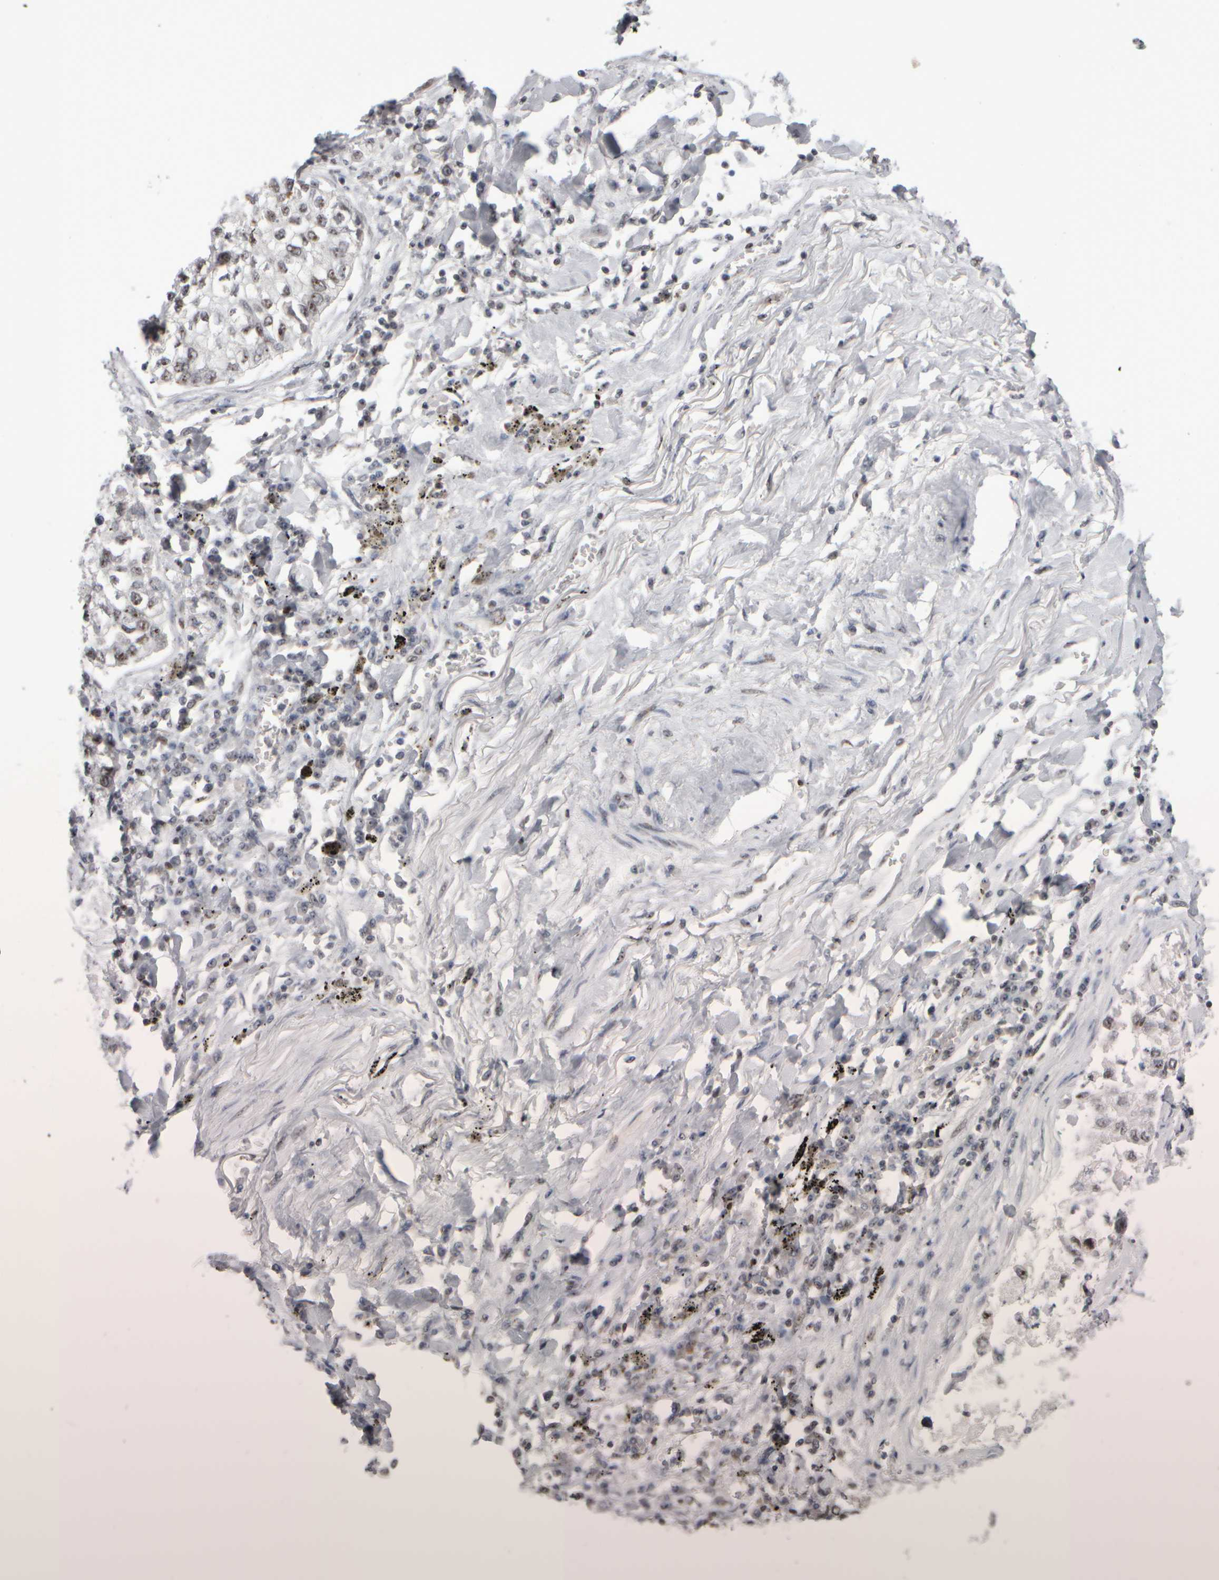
{"staining": {"intensity": "moderate", "quantity": ">75%", "location": "nuclear"}, "tissue": "lung cancer", "cell_type": "Tumor cells", "image_type": "cancer", "snomed": [{"axis": "morphology", "description": "Inflammation, NOS"}, {"axis": "morphology", "description": "Adenocarcinoma, NOS"}, {"axis": "topography", "description": "Lung"}], "caption": "Human lung cancer (adenocarcinoma) stained with a brown dye shows moderate nuclear positive staining in about >75% of tumor cells.", "gene": "SURF6", "patient": {"sex": "male", "age": 63}}